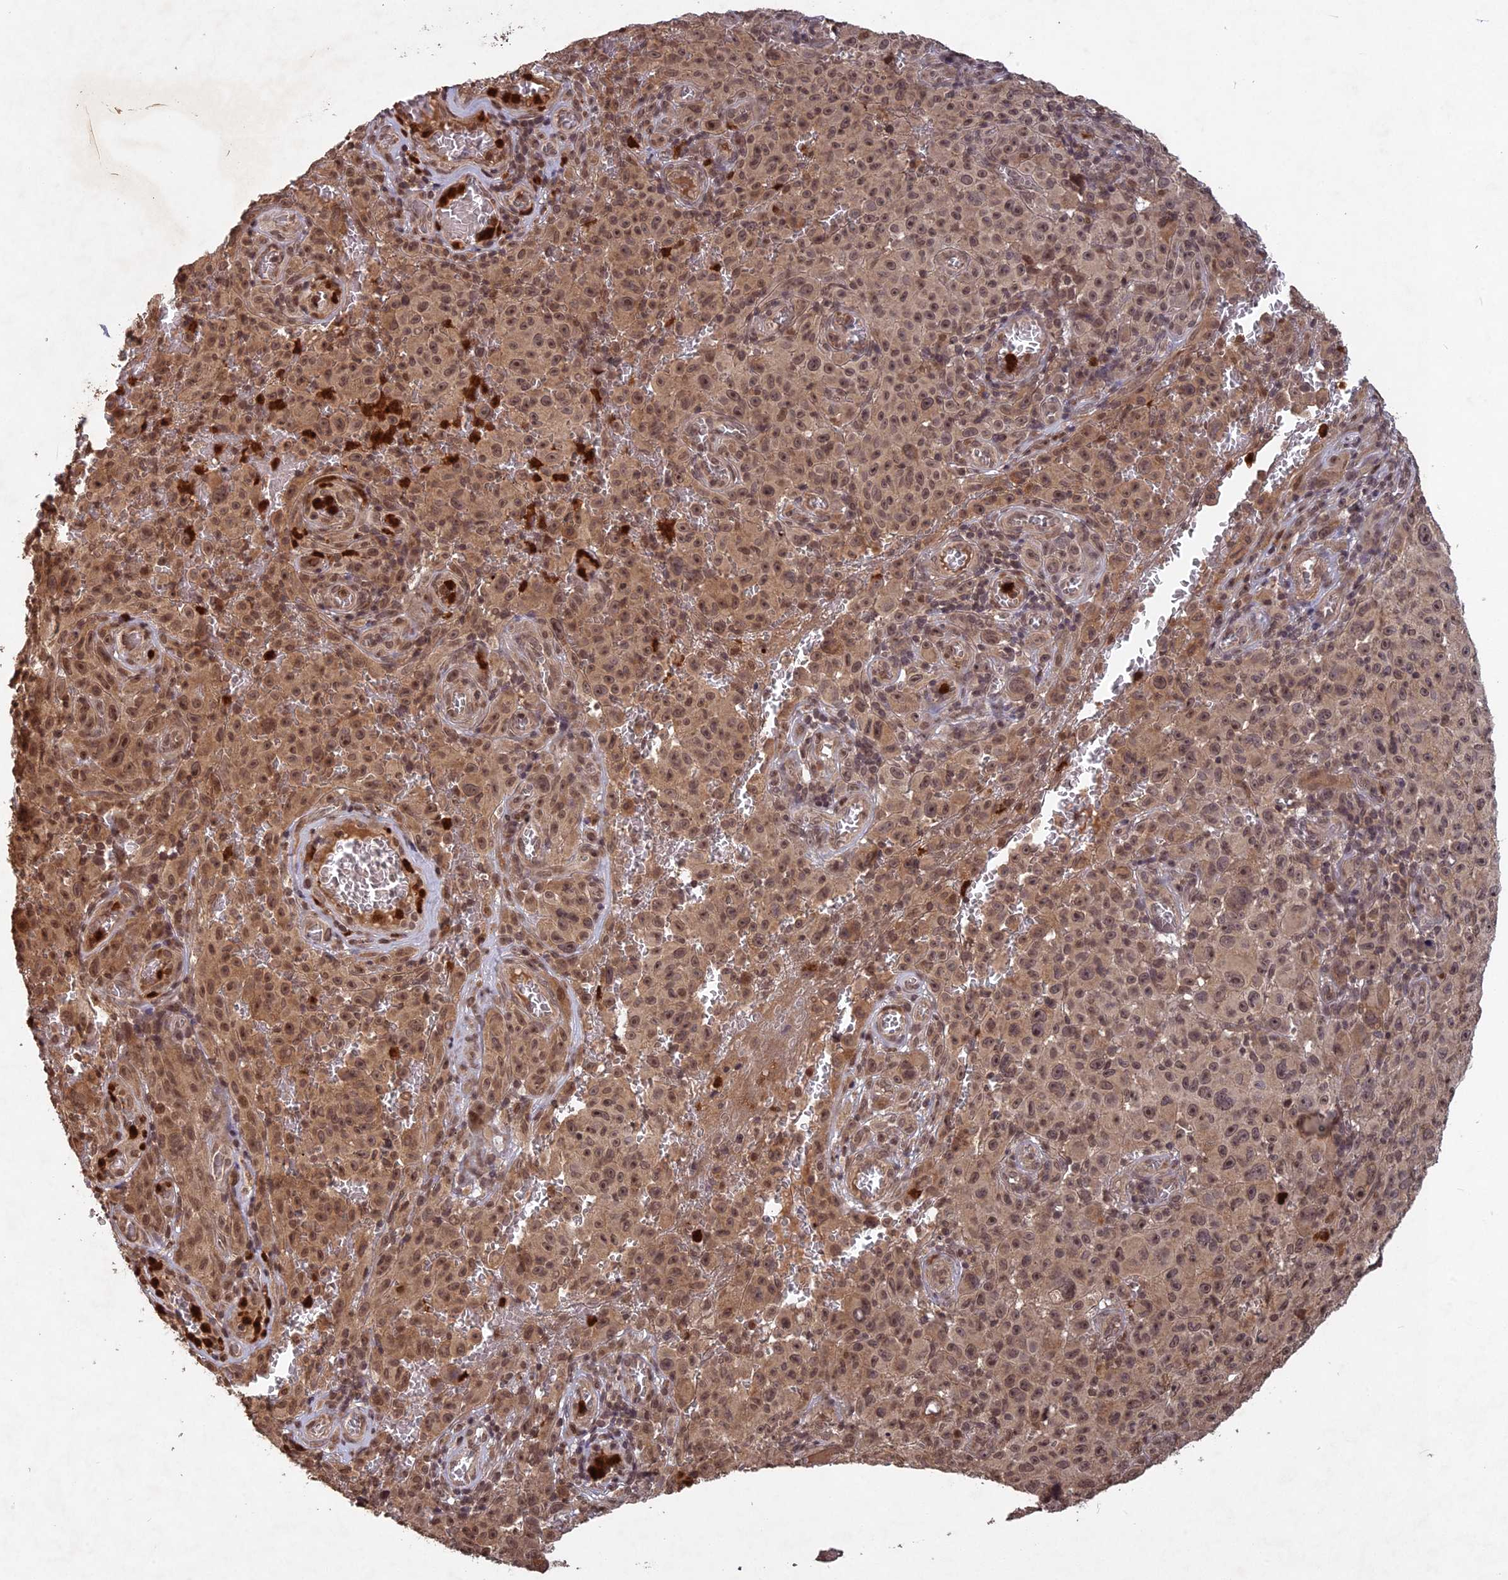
{"staining": {"intensity": "moderate", "quantity": ">75%", "location": "cytoplasmic/membranous,nuclear"}, "tissue": "melanoma", "cell_type": "Tumor cells", "image_type": "cancer", "snomed": [{"axis": "morphology", "description": "Malignant melanoma, NOS"}, {"axis": "topography", "description": "Skin"}], "caption": "Malignant melanoma stained with DAB (3,3'-diaminobenzidine) immunohistochemistry demonstrates medium levels of moderate cytoplasmic/membranous and nuclear expression in approximately >75% of tumor cells. (Brightfield microscopy of DAB IHC at high magnification).", "gene": "SRMS", "patient": {"sex": "female", "age": 82}}